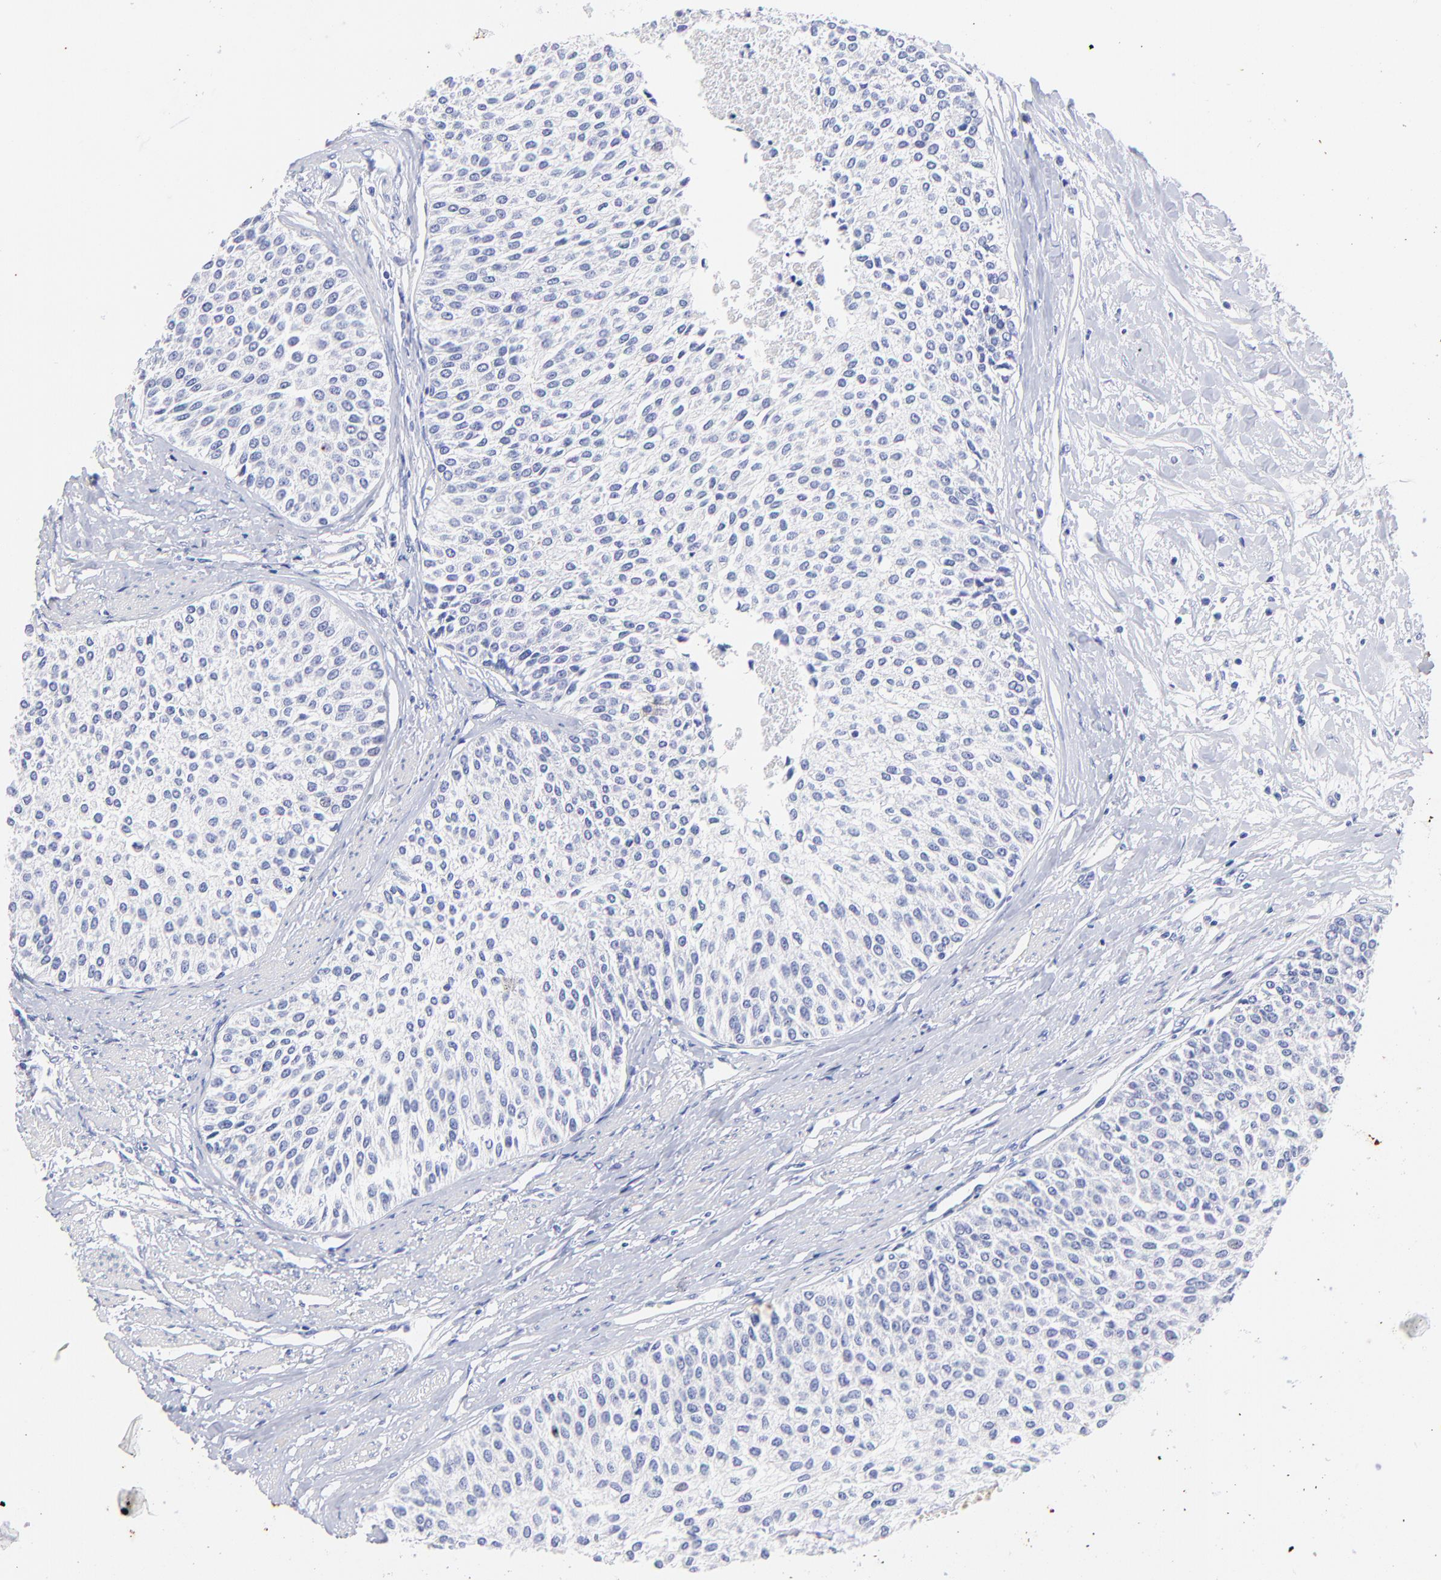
{"staining": {"intensity": "negative", "quantity": "none", "location": "none"}, "tissue": "urothelial cancer", "cell_type": "Tumor cells", "image_type": "cancer", "snomed": [{"axis": "morphology", "description": "Urothelial carcinoma, Low grade"}, {"axis": "topography", "description": "Urinary bladder"}], "caption": "Immunohistochemical staining of urothelial cancer exhibits no significant expression in tumor cells.", "gene": "HORMAD2", "patient": {"sex": "female", "age": 73}}